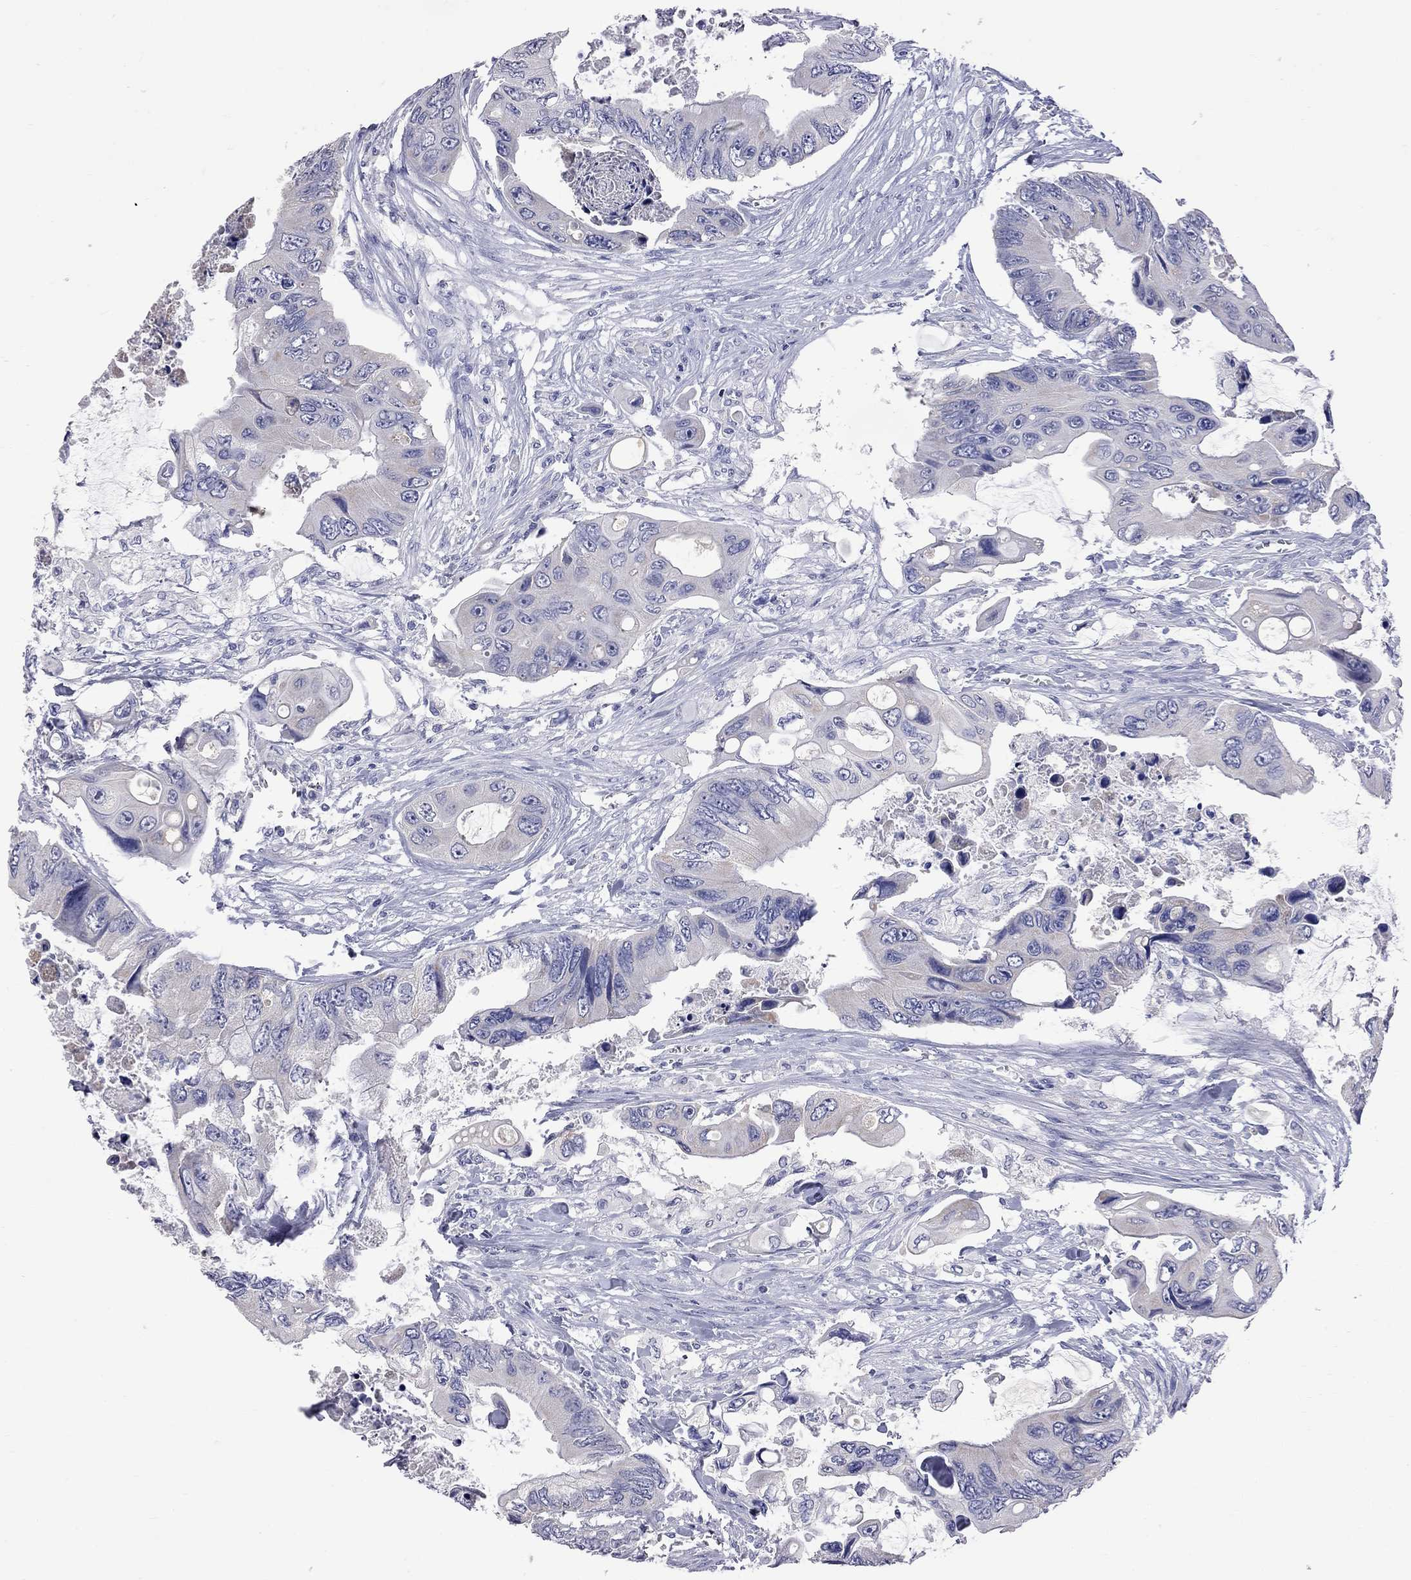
{"staining": {"intensity": "negative", "quantity": "none", "location": "none"}, "tissue": "colorectal cancer", "cell_type": "Tumor cells", "image_type": "cancer", "snomed": [{"axis": "morphology", "description": "Adenocarcinoma, NOS"}, {"axis": "topography", "description": "Rectum"}], "caption": "IHC photomicrograph of neoplastic tissue: human colorectal adenocarcinoma stained with DAB shows no significant protein expression in tumor cells. The staining was performed using DAB to visualize the protein expression in brown, while the nuclei were stained in blue with hematoxylin (Magnification: 20x).", "gene": "KCND2", "patient": {"sex": "male", "age": 63}}